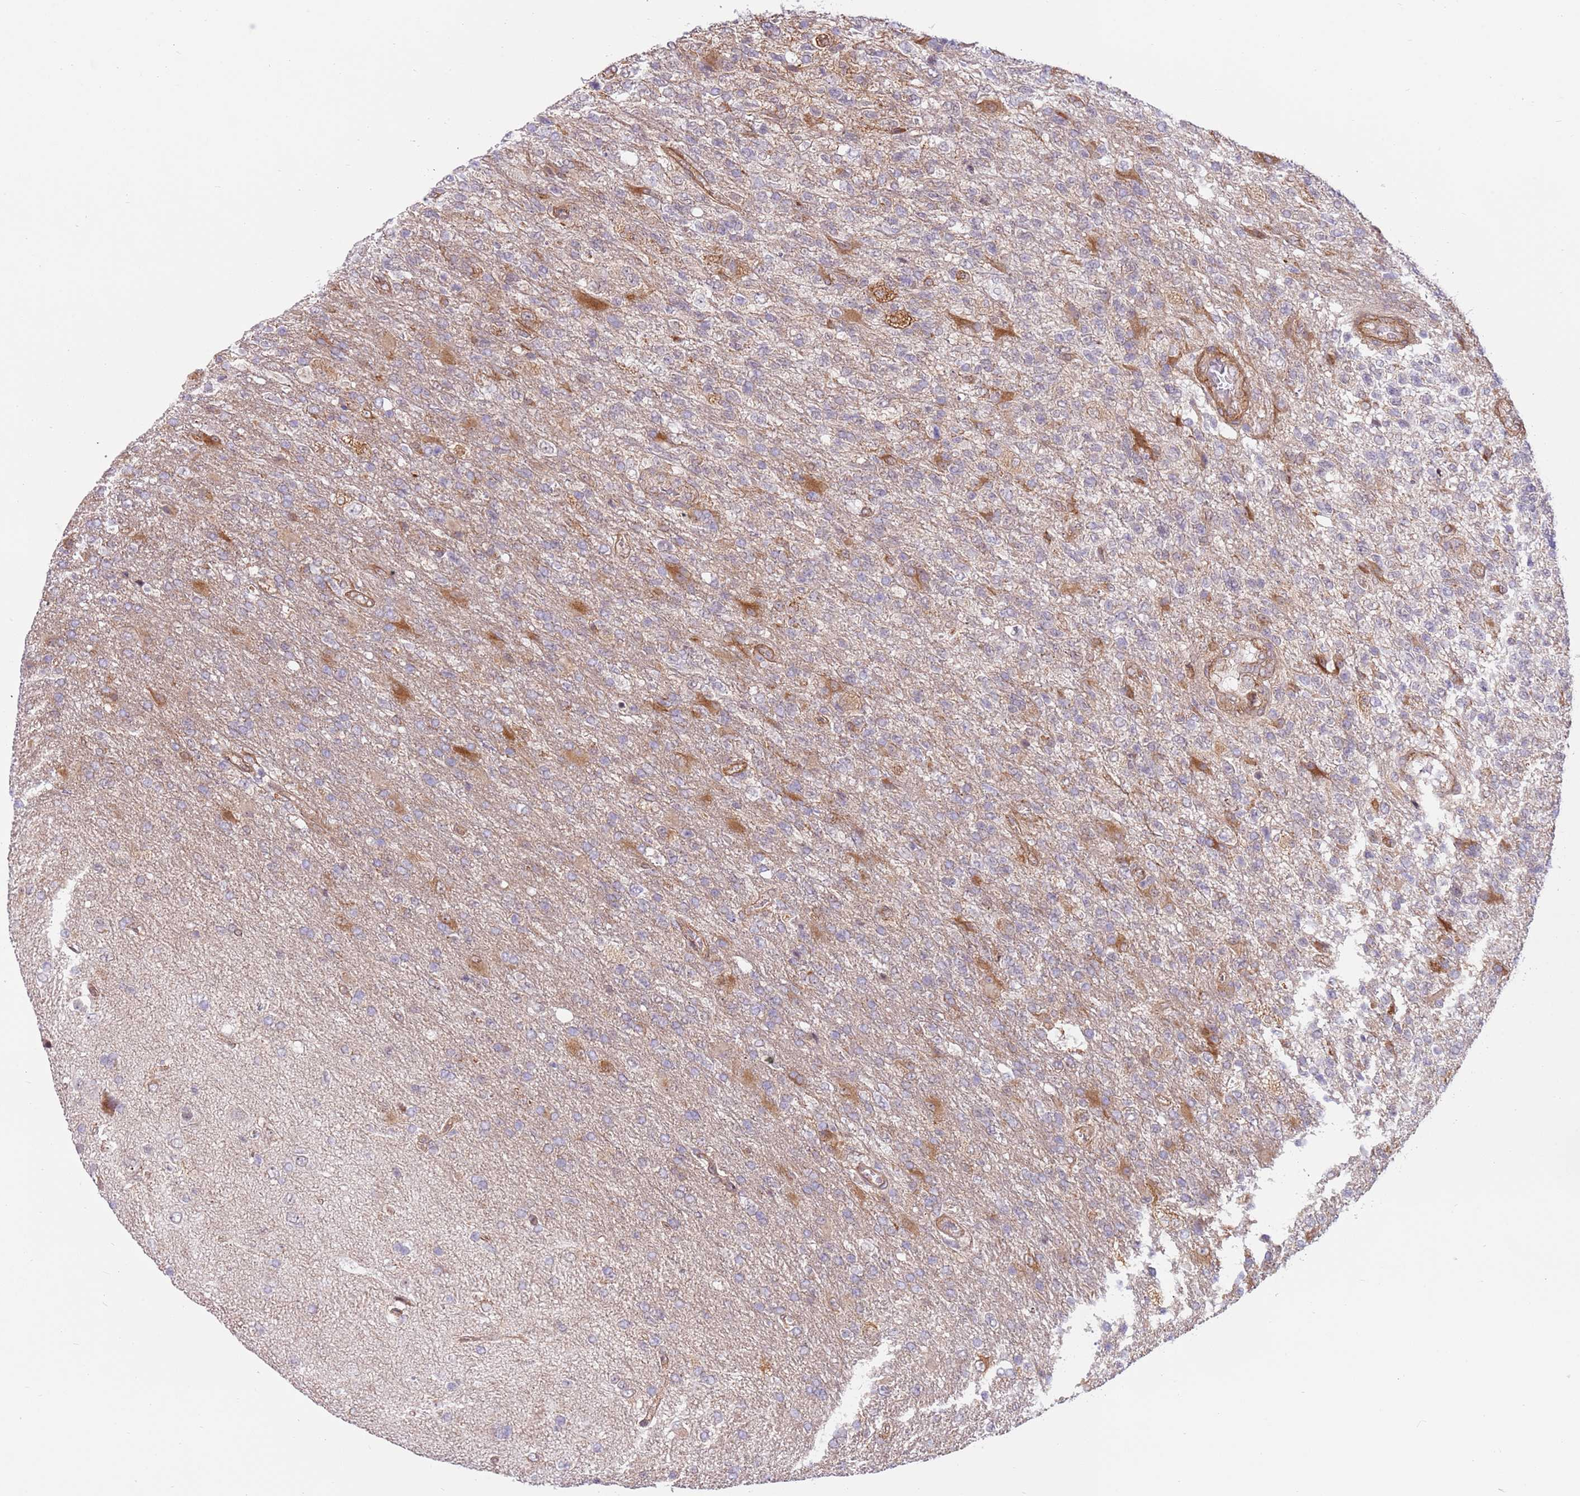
{"staining": {"intensity": "moderate", "quantity": "<25%", "location": "cytoplasmic/membranous"}, "tissue": "glioma", "cell_type": "Tumor cells", "image_type": "cancer", "snomed": [{"axis": "morphology", "description": "Glioma, malignant, High grade"}, {"axis": "topography", "description": "Brain"}], "caption": "Malignant glioma (high-grade) stained with immunohistochemistry demonstrates moderate cytoplasmic/membranous expression in about <25% of tumor cells.", "gene": "DCAF4", "patient": {"sex": "male", "age": 56}}